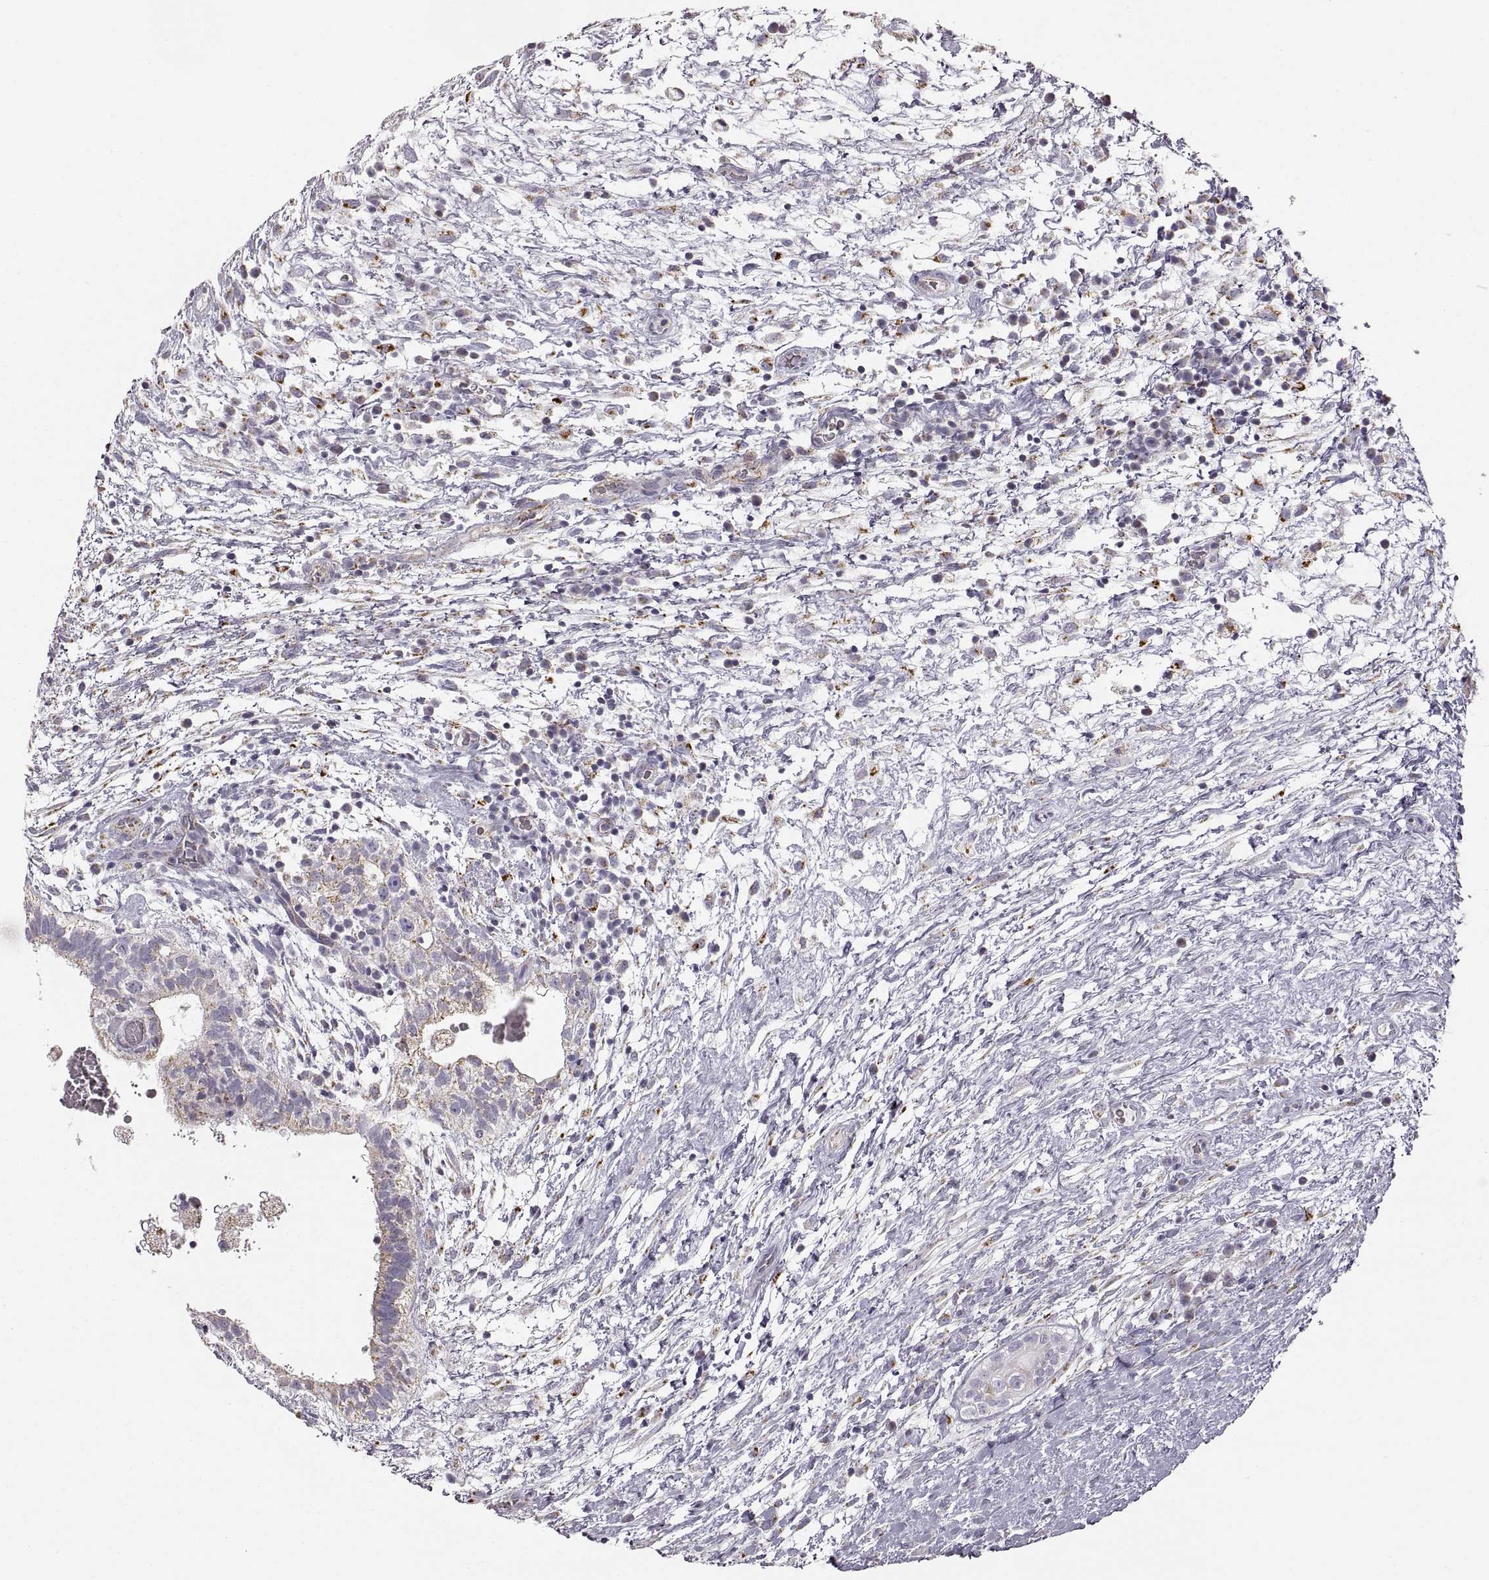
{"staining": {"intensity": "negative", "quantity": "none", "location": "none"}, "tissue": "testis cancer", "cell_type": "Tumor cells", "image_type": "cancer", "snomed": [{"axis": "morphology", "description": "Normal tissue, NOS"}, {"axis": "morphology", "description": "Carcinoma, Embryonal, NOS"}, {"axis": "topography", "description": "Testis"}], "caption": "High magnification brightfield microscopy of testis embryonal carcinoma stained with DAB (3,3'-diaminobenzidine) (brown) and counterstained with hematoxylin (blue): tumor cells show no significant expression.", "gene": "RDH13", "patient": {"sex": "male", "age": 32}}